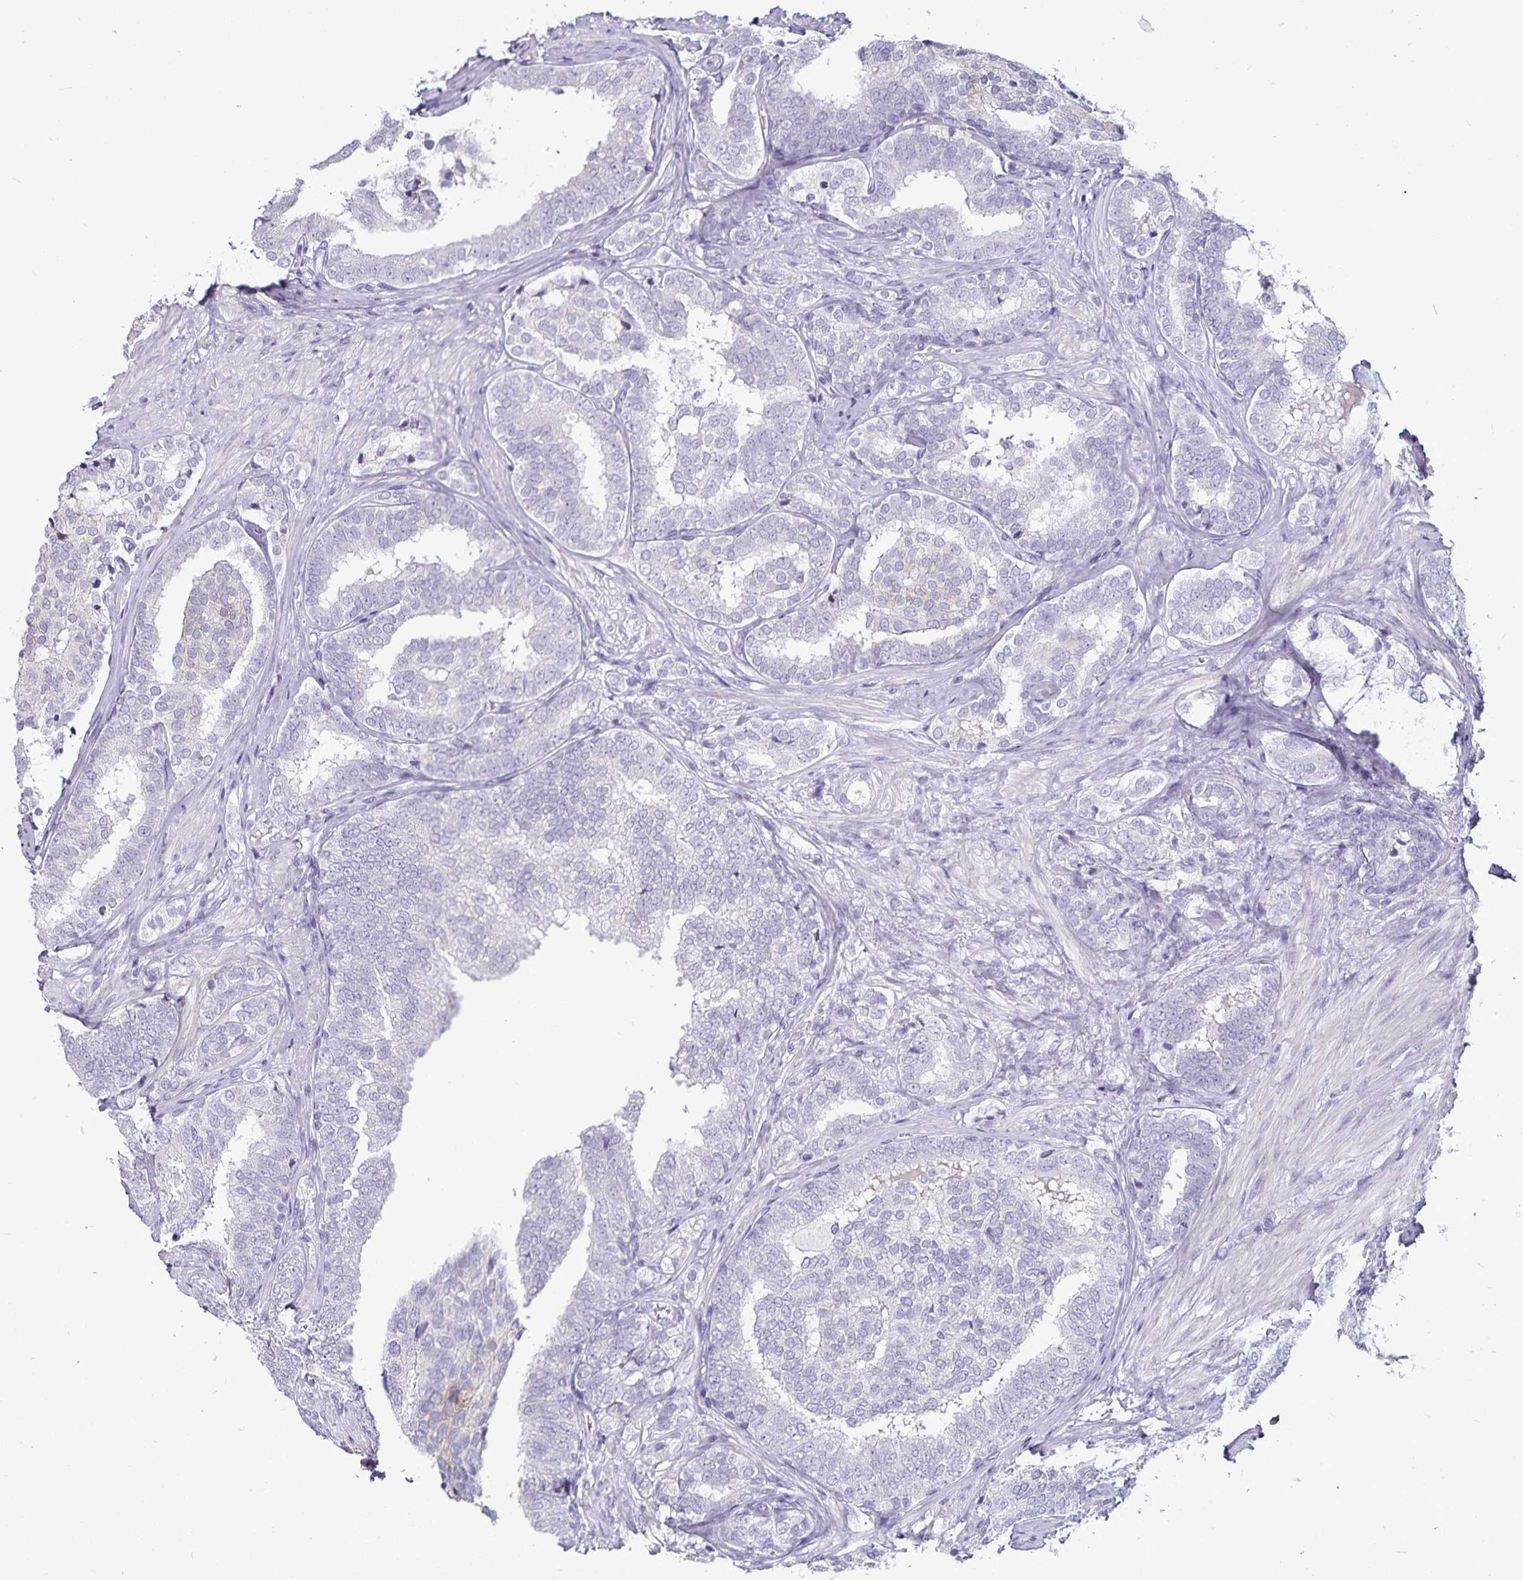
{"staining": {"intensity": "negative", "quantity": "none", "location": "none"}, "tissue": "prostate cancer", "cell_type": "Tumor cells", "image_type": "cancer", "snomed": [{"axis": "morphology", "description": "Adenocarcinoma, High grade"}, {"axis": "topography", "description": "Prostate"}], "caption": "Tumor cells show no significant protein expression in prostate cancer (adenocarcinoma (high-grade)).", "gene": "CA12", "patient": {"sex": "male", "age": 72}}